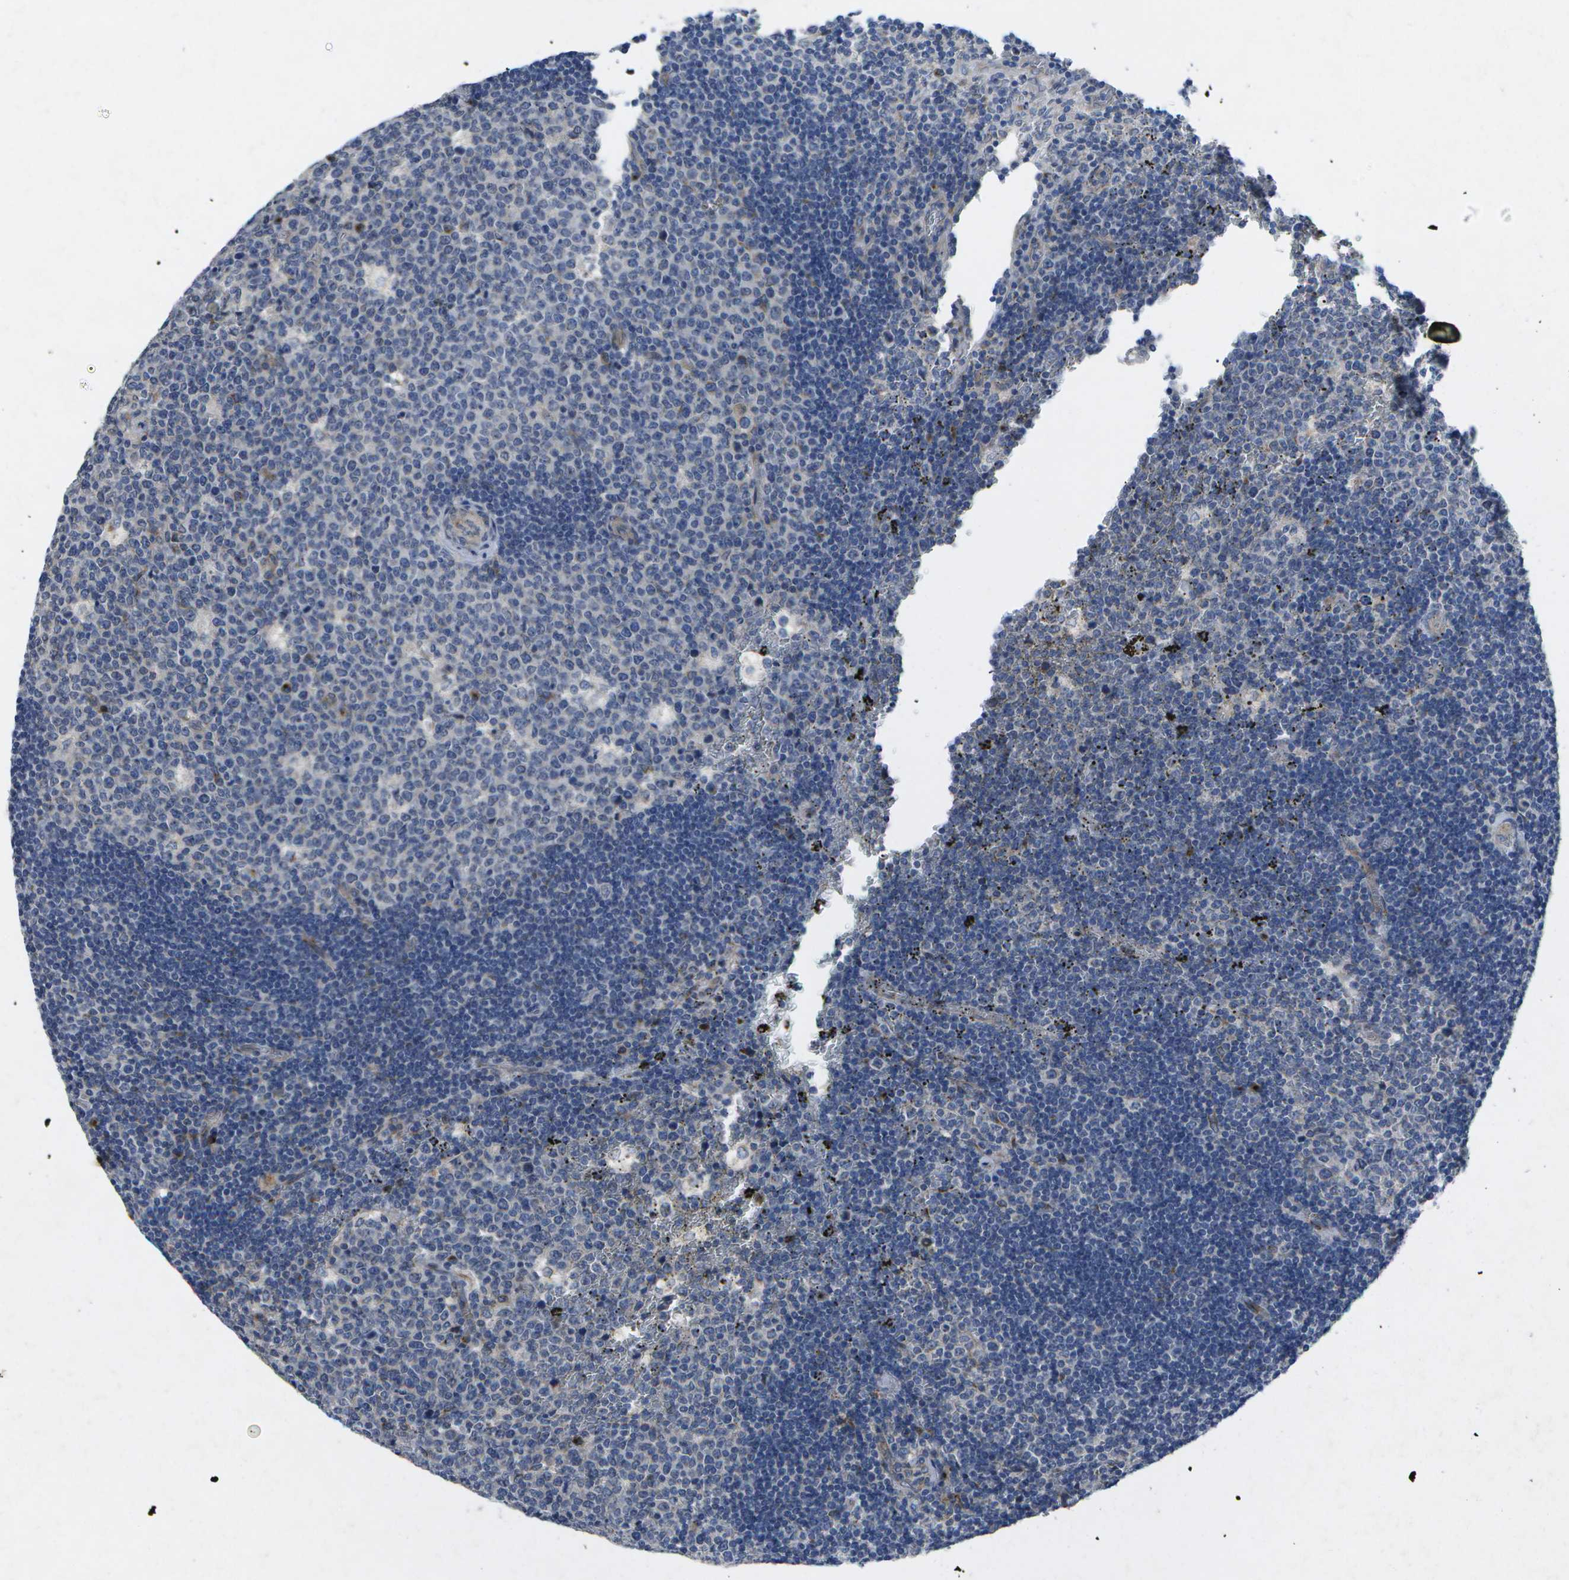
{"staining": {"intensity": "negative", "quantity": "none", "location": "none"}, "tissue": "lymph node", "cell_type": "Germinal center cells", "image_type": "normal", "snomed": [{"axis": "morphology", "description": "Normal tissue, NOS"}, {"axis": "topography", "description": "Lymph node"}, {"axis": "topography", "description": "Salivary gland"}], "caption": "IHC photomicrograph of unremarkable lymph node: lymph node stained with DAB shows no significant protein positivity in germinal center cells. Nuclei are stained in blue.", "gene": "KDELR1", "patient": {"sex": "male", "age": 8}}